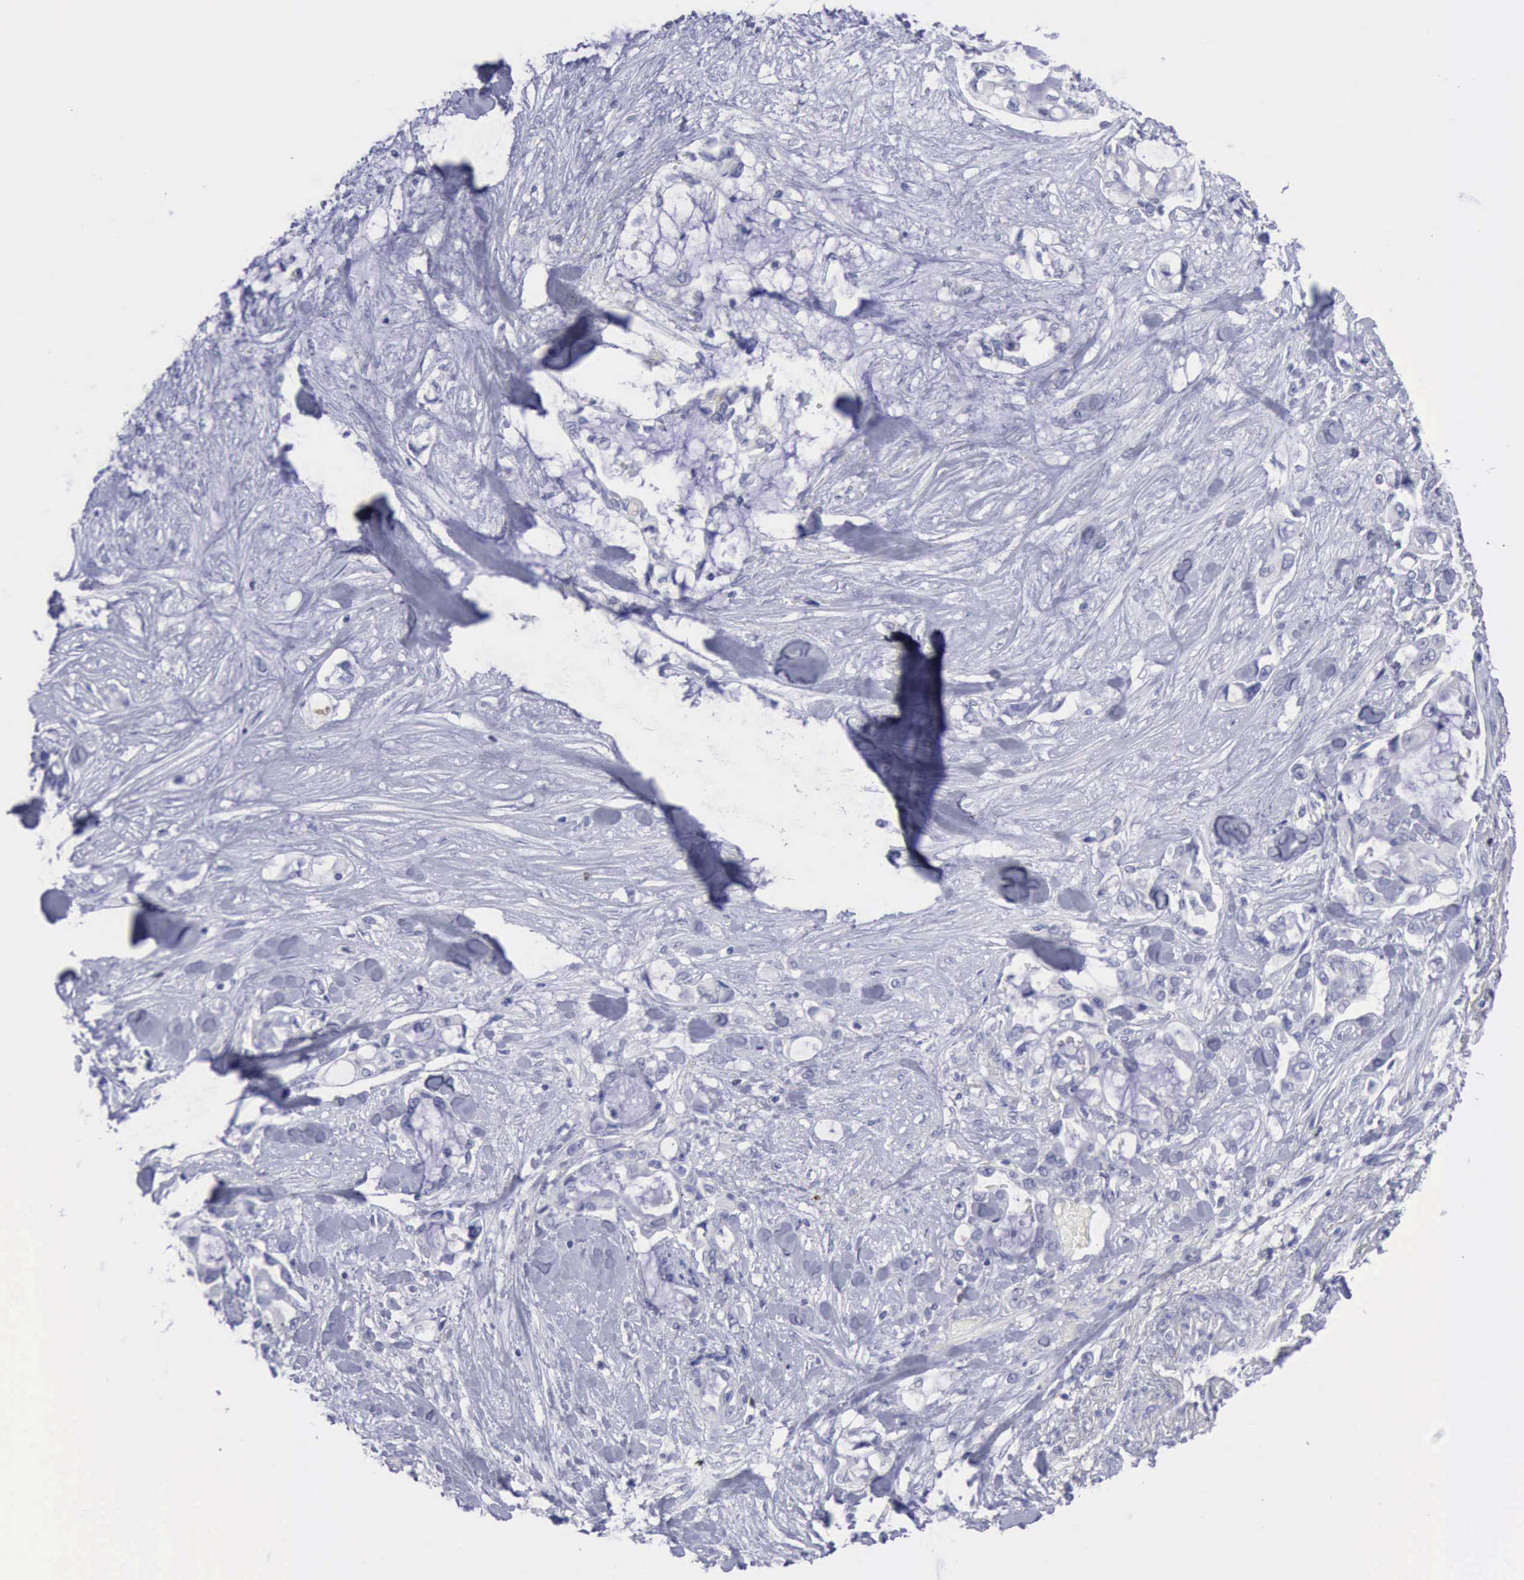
{"staining": {"intensity": "negative", "quantity": "none", "location": "none"}, "tissue": "pancreatic cancer", "cell_type": "Tumor cells", "image_type": "cancer", "snomed": [{"axis": "morphology", "description": "Adenocarcinoma, NOS"}, {"axis": "topography", "description": "Pancreas"}], "caption": "Immunohistochemistry (IHC) image of neoplastic tissue: human pancreatic cancer (adenocarcinoma) stained with DAB shows no significant protein positivity in tumor cells. (DAB (3,3'-diaminobenzidine) immunohistochemistry visualized using brightfield microscopy, high magnification).", "gene": "SATB2", "patient": {"sex": "female", "age": 70}}